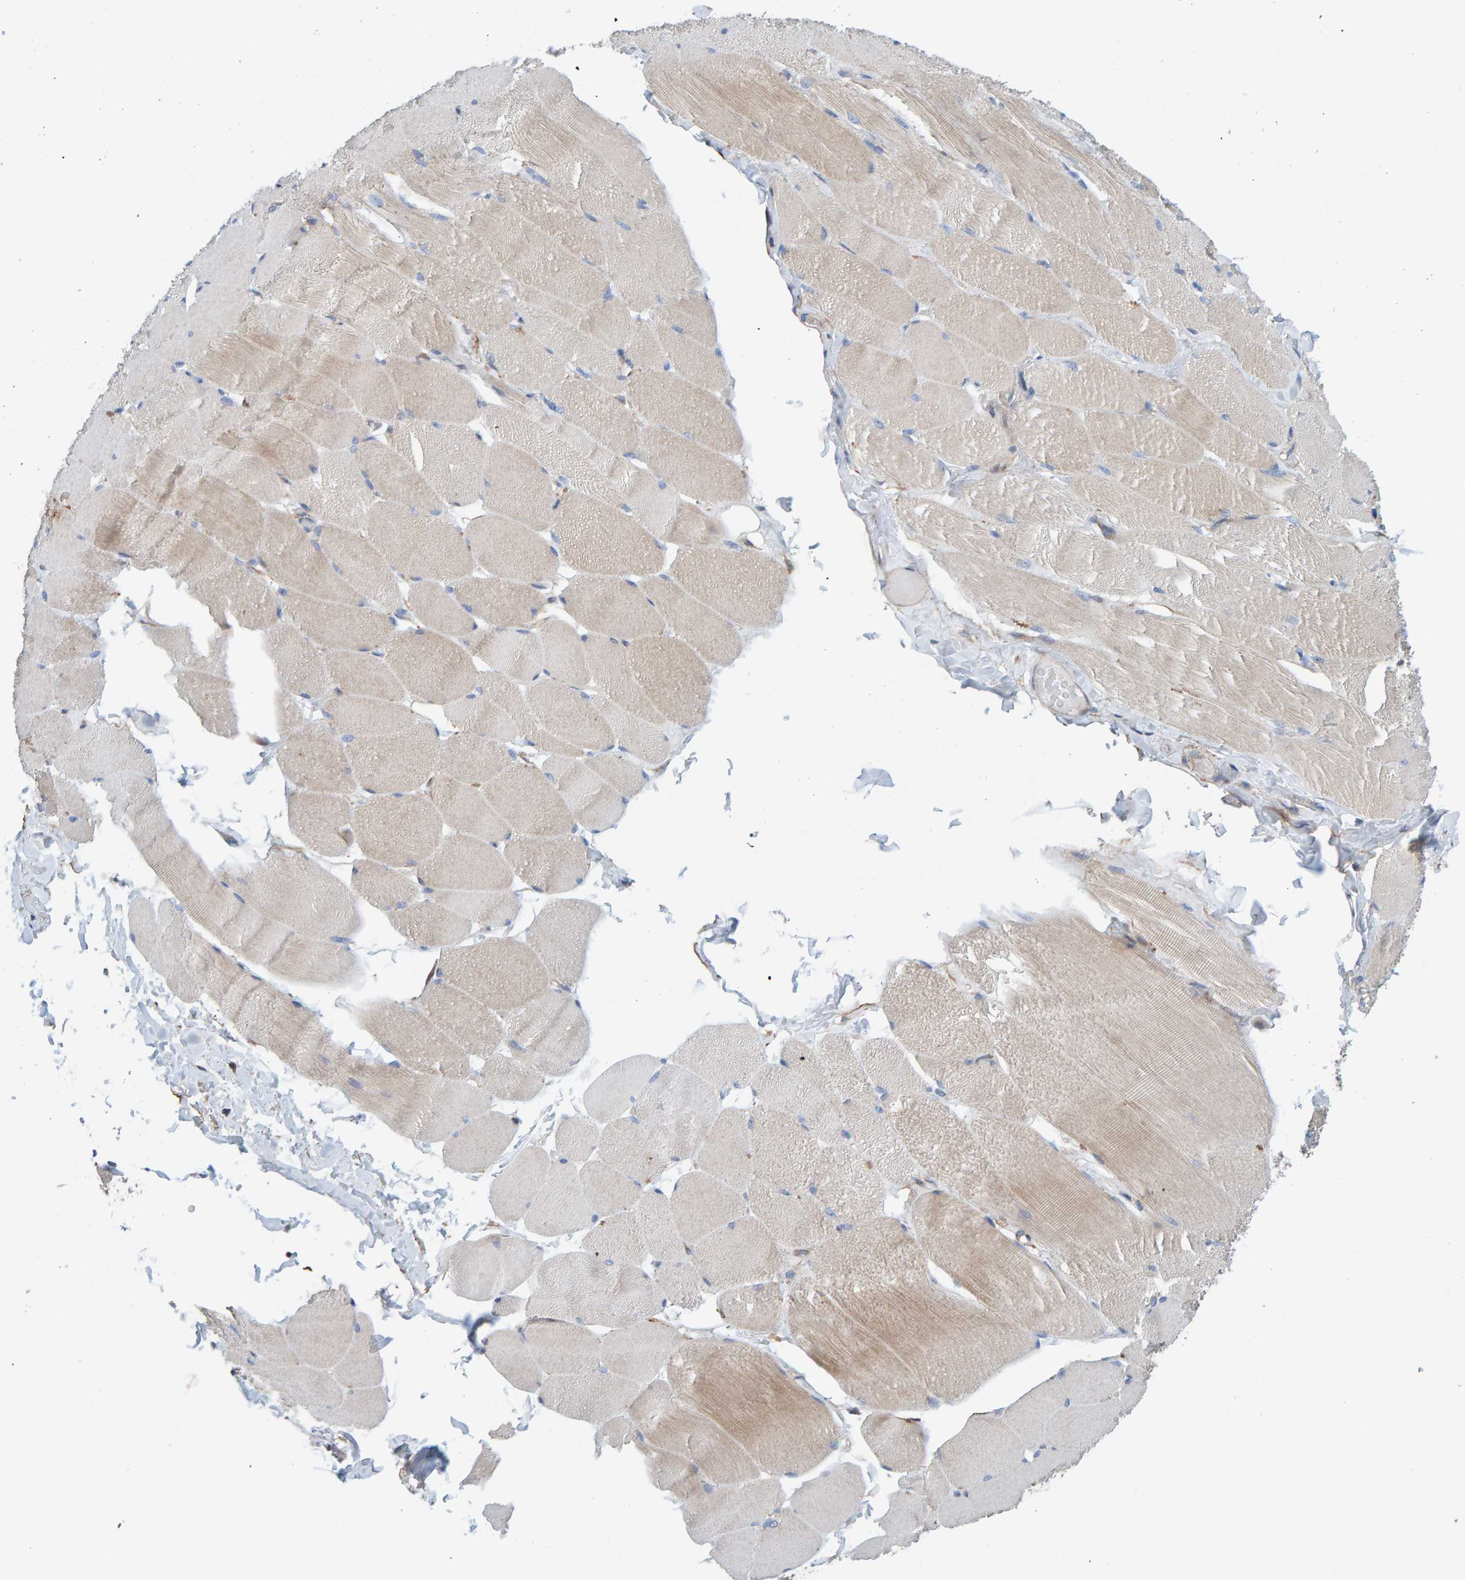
{"staining": {"intensity": "moderate", "quantity": "<25%", "location": "cytoplasmic/membranous"}, "tissue": "skeletal muscle", "cell_type": "Myocytes", "image_type": "normal", "snomed": [{"axis": "morphology", "description": "Normal tissue, NOS"}, {"axis": "topography", "description": "Skin"}, {"axis": "topography", "description": "Skeletal muscle"}], "caption": "Immunohistochemical staining of benign skeletal muscle shows moderate cytoplasmic/membranous protein positivity in approximately <25% of myocytes.", "gene": "RGP1", "patient": {"sex": "male", "age": 83}}